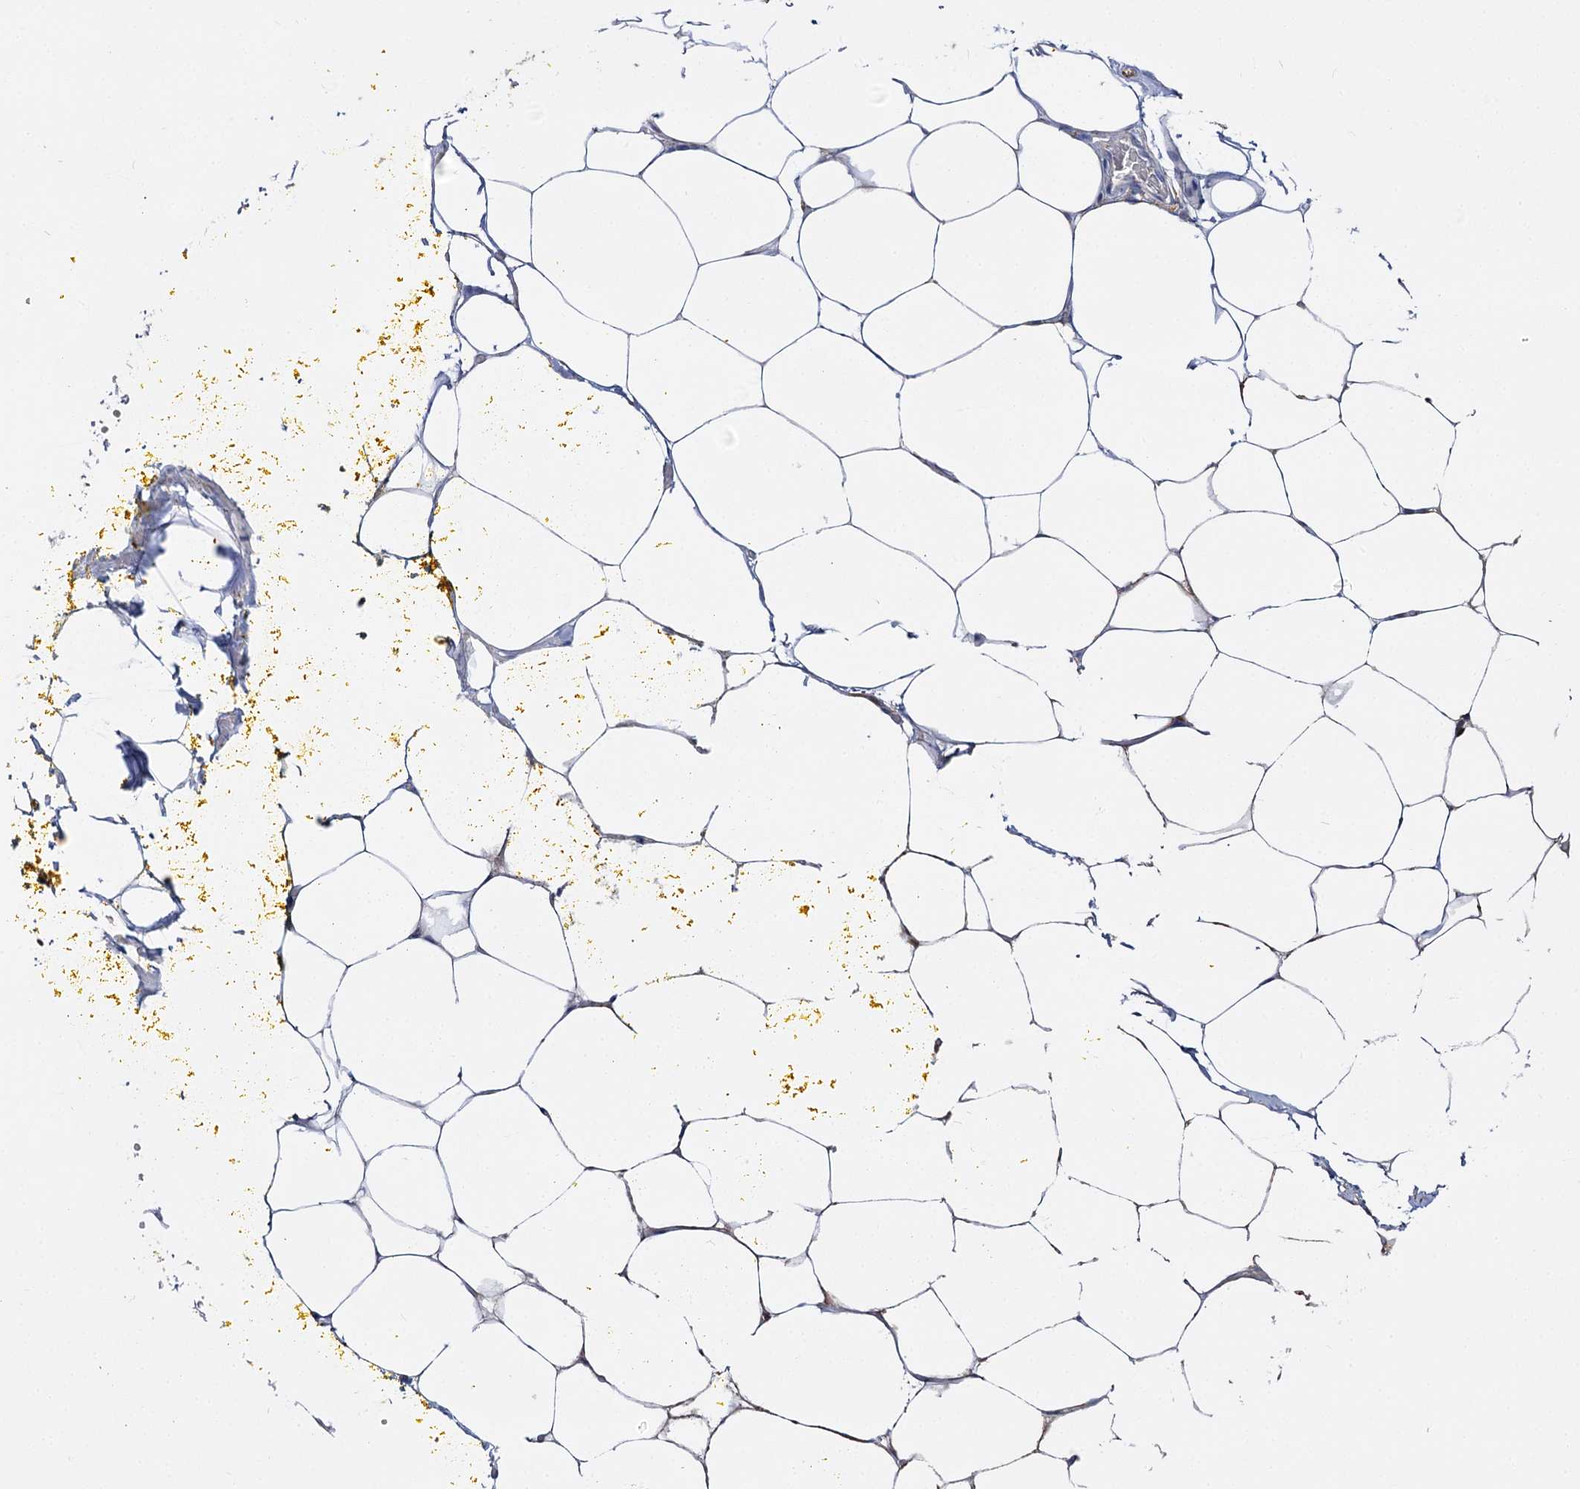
{"staining": {"intensity": "negative", "quantity": "none", "location": "none"}, "tissue": "adipose tissue", "cell_type": "Adipocytes", "image_type": "normal", "snomed": [{"axis": "morphology", "description": "Normal tissue, NOS"}, {"axis": "morphology", "description": "Adenocarcinoma, Low grade"}, {"axis": "topography", "description": "Prostate"}, {"axis": "topography", "description": "Peripheral nerve tissue"}], "caption": "Immunohistochemistry of unremarkable adipose tissue exhibits no staining in adipocytes.", "gene": "SUOX", "patient": {"sex": "male", "age": 63}}